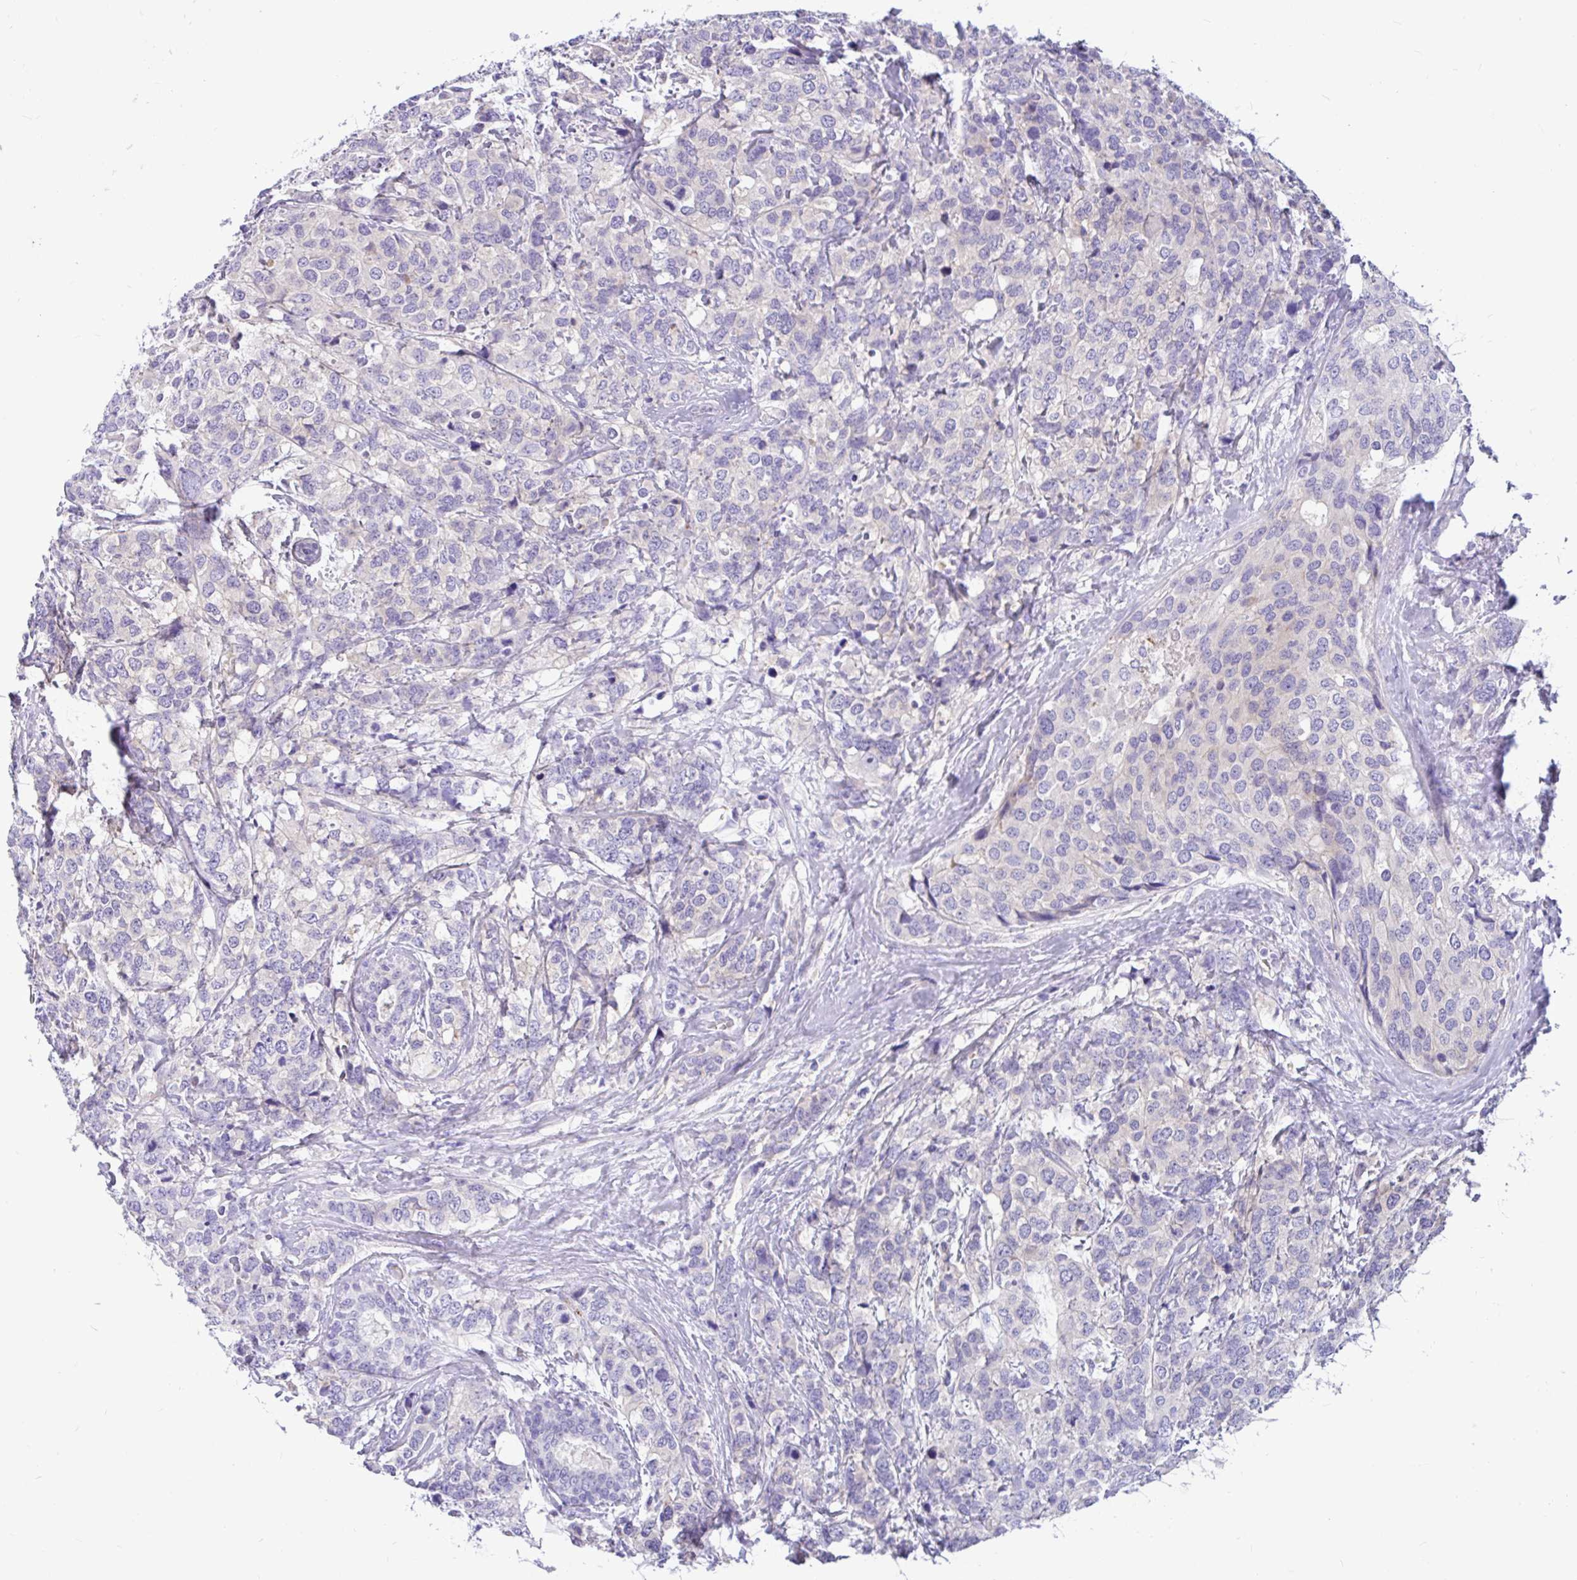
{"staining": {"intensity": "negative", "quantity": "none", "location": "none"}, "tissue": "breast cancer", "cell_type": "Tumor cells", "image_type": "cancer", "snomed": [{"axis": "morphology", "description": "Lobular carcinoma"}, {"axis": "topography", "description": "Breast"}], "caption": "Immunohistochemistry (IHC) of breast lobular carcinoma shows no staining in tumor cells.", "gene": "KIAA2013", "patient": {"sex": "female", "age": 59}}